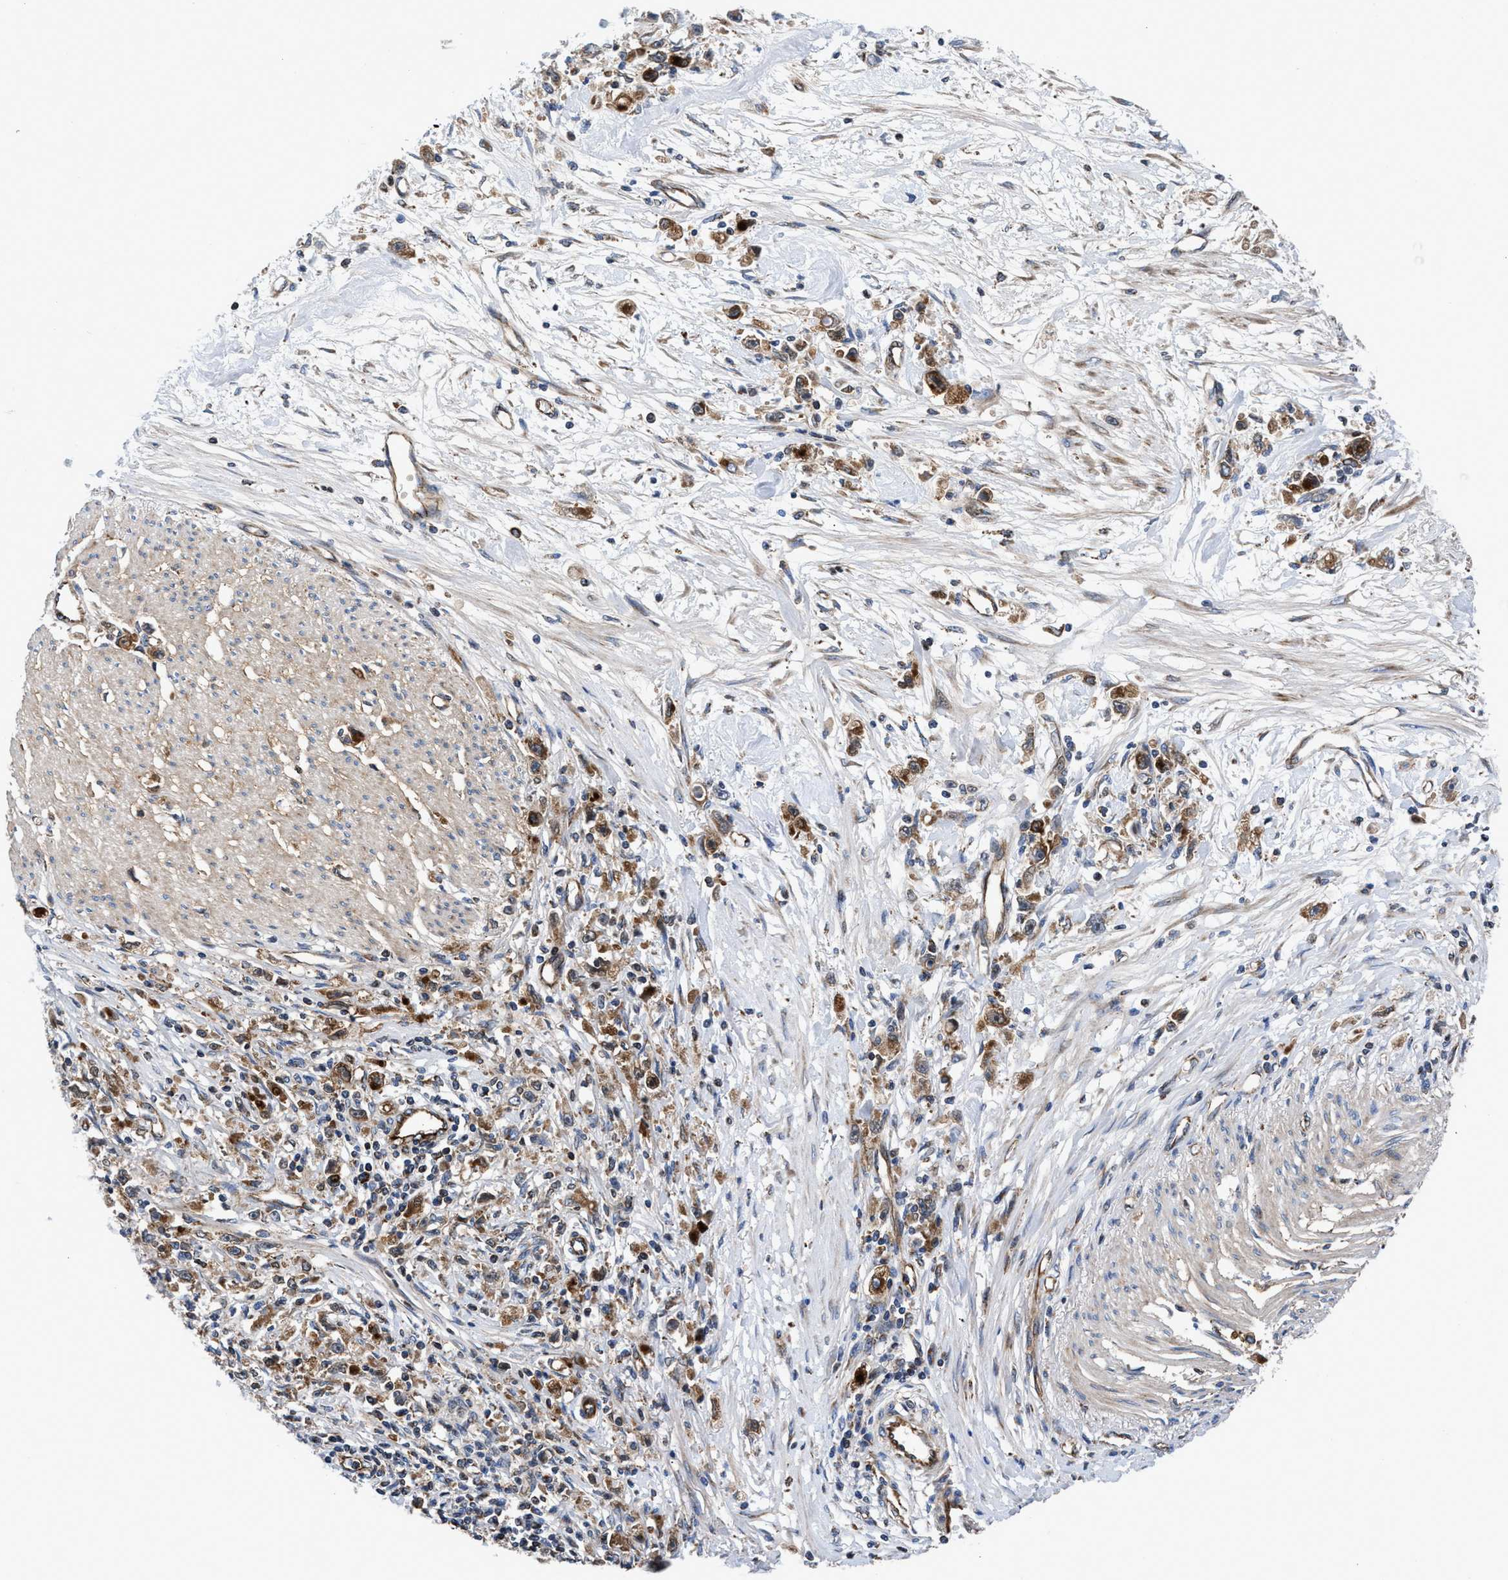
{"staining": {"intensity": "moderate", "quantity": ">75%", "location": "cytoplasmic/membranous"}, "tissue": "stomach cancer", "cell_type": "Tumor cells", "image_type": "cancer", "snomed": [{"axis": "morphology", "description": "Adenocarcinoma, NOS"}, {"axis": "topography", "description": "Stomach"}], "caption": "Adenocarcinoma (stomach) stained for a protein displays moderate cytoplasmic/membranous positivity in tumor cells.", "gene": "PRR15L", "patient": {"sex": "female", "age": 59}}